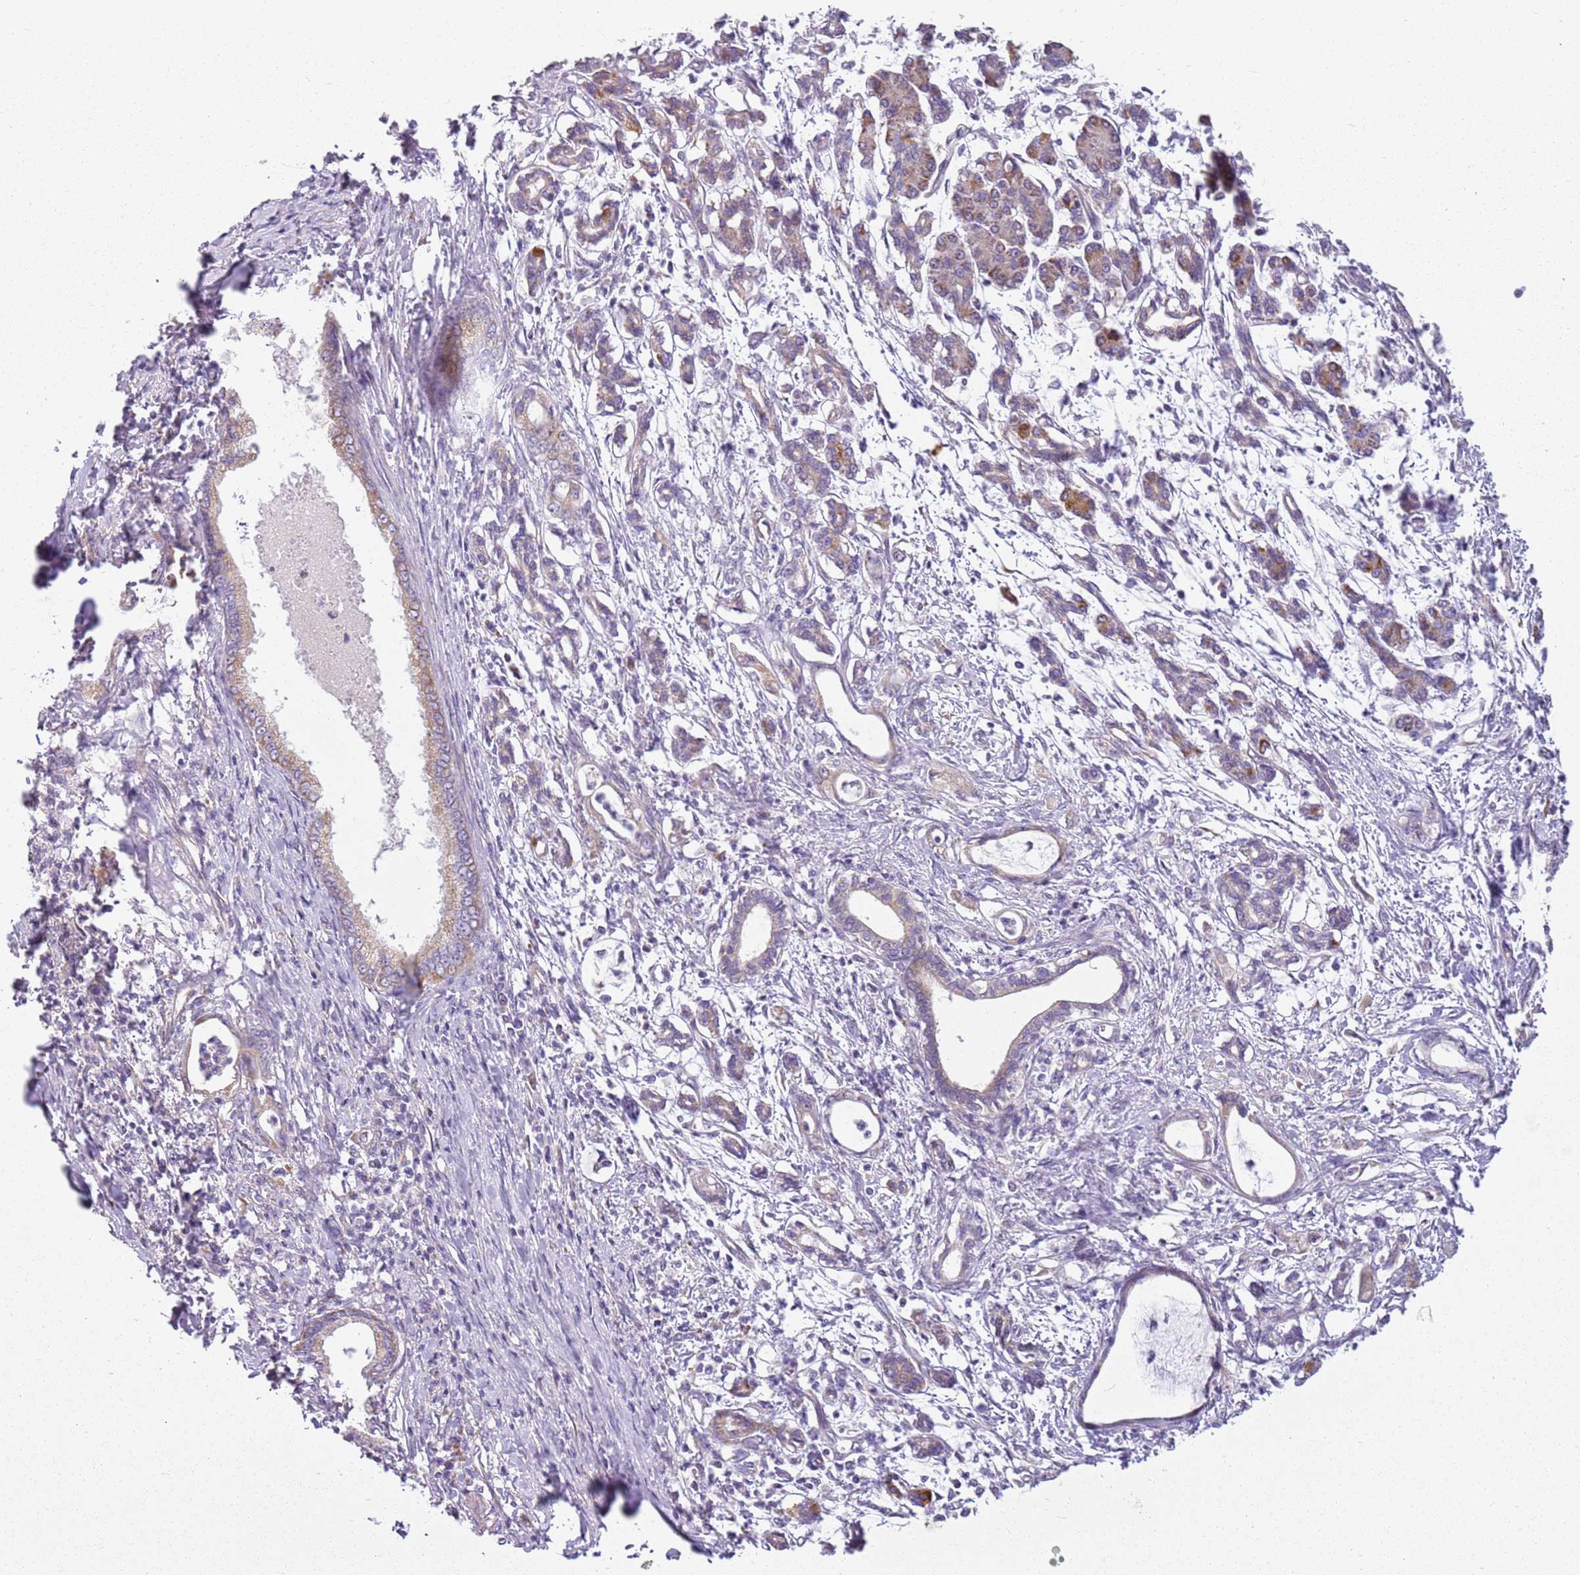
{"staining": {"intensity": "weak", "quantity": "<25%", "location": "cytoplasmic/membranous"}, "tissue": "pancreatic cancer", "cell_type": "Tumor cells", "image_type": "cancer", "snomed": [{"axis": "morphology", "description": "Adenocarcinoma, NOS"}, {"axis": "topography", "description": "Pancreas"}], "caption": "Protein analysis of adenocarcinoma (pancreatic) exhibits no significant expression in tumor cells.", "gene": "TMEM200C", "patient": {"sex": "female", "age": 55}}